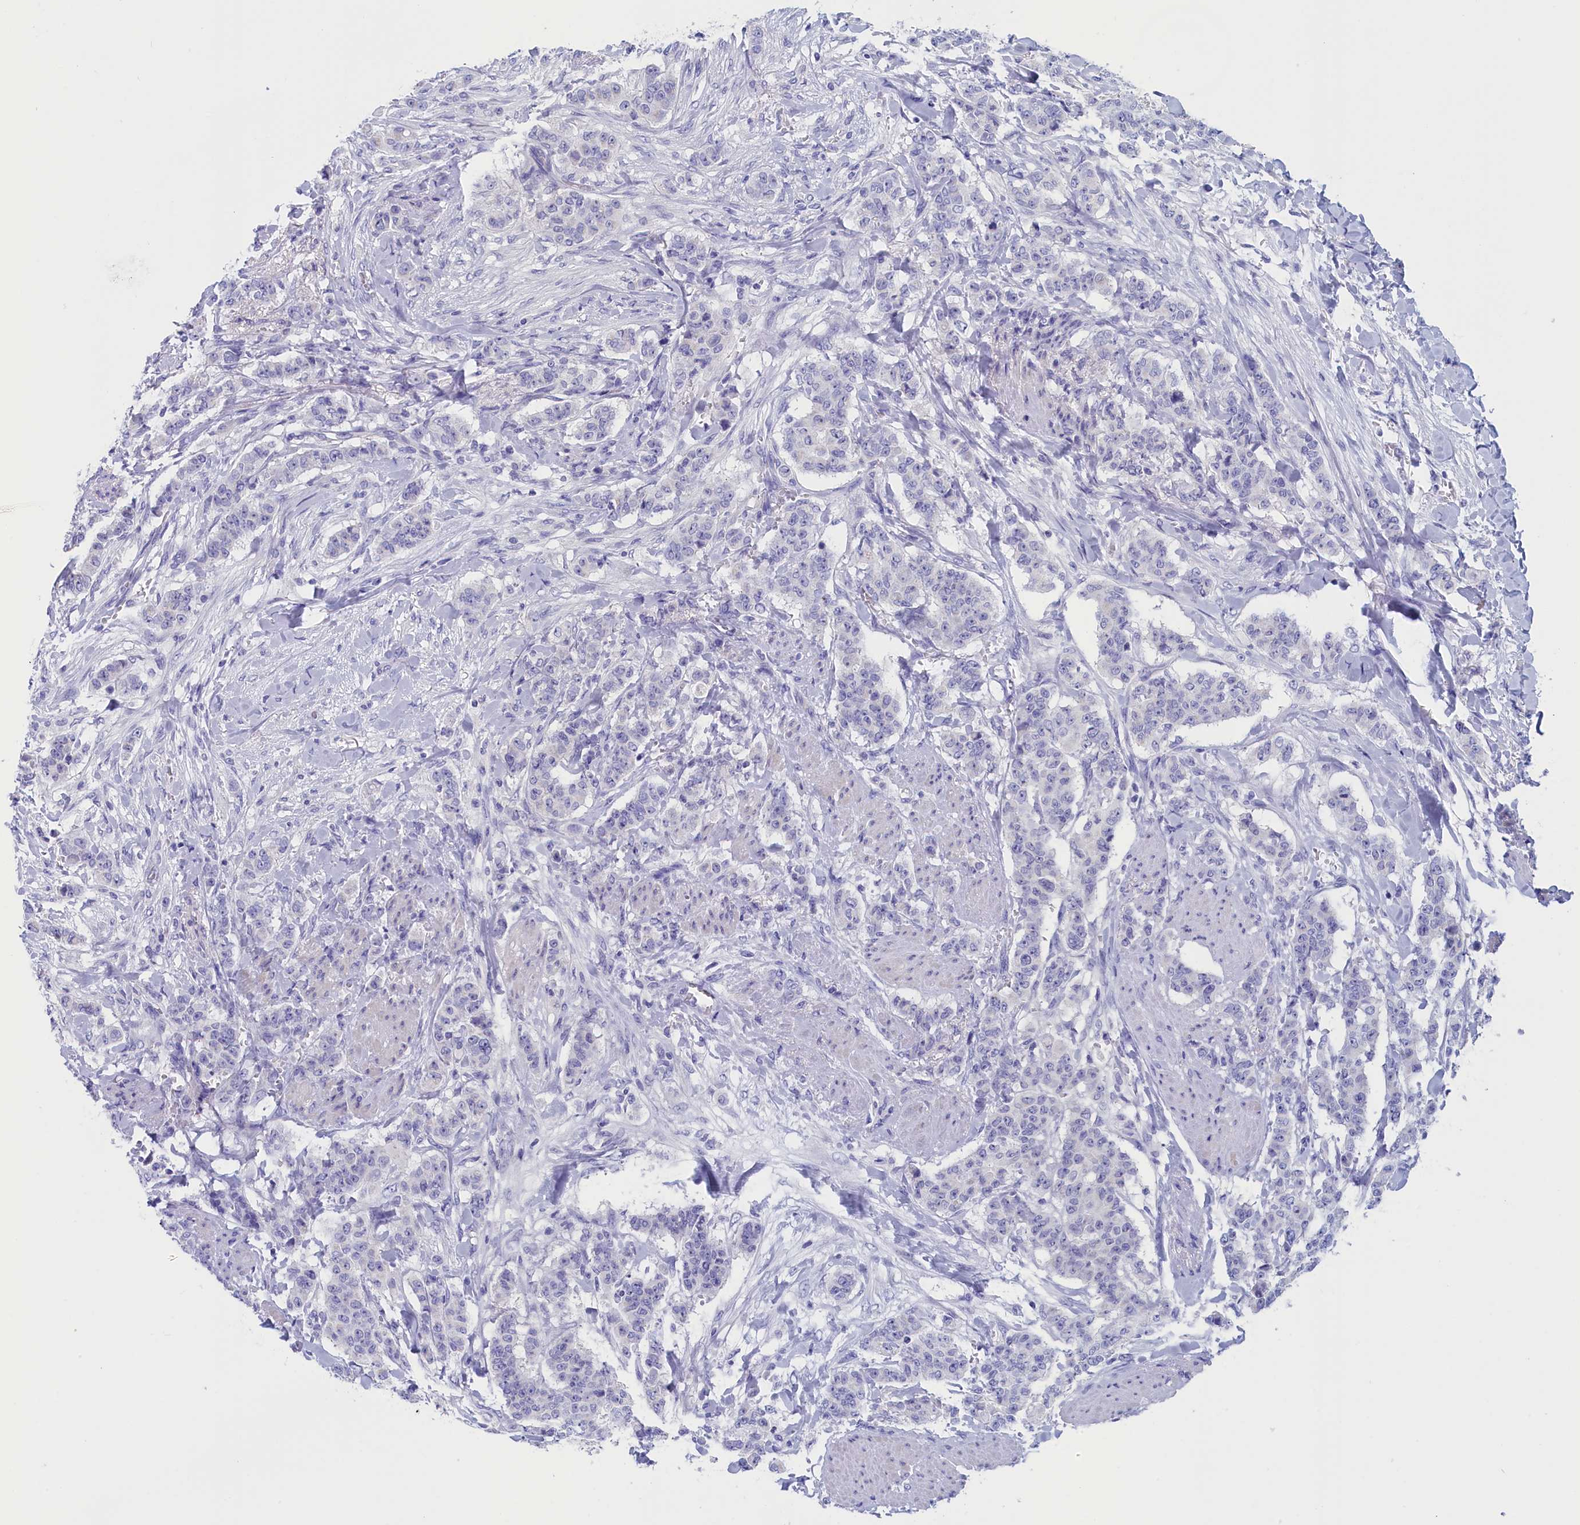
{"staining": {"intensity": "negative", "quantity": "none", "location": "none"}, "tissue": "breast cancer", "cell_type": "Tumor cells", "image_type": "cancer", "snomed": [{"axis": "morphology", "description": "Duct carcinoma"}, {"axis": "topography", "description": "Breast"}], "caption": "Protein analysis of invasive ductal carcinoma (breast) shows no significant positivity in tumor cells. (IHC, brightfield microscopy, high magnification).", "gene": "ANKRD2", "patient": {"sex": "female", "age": 40}}